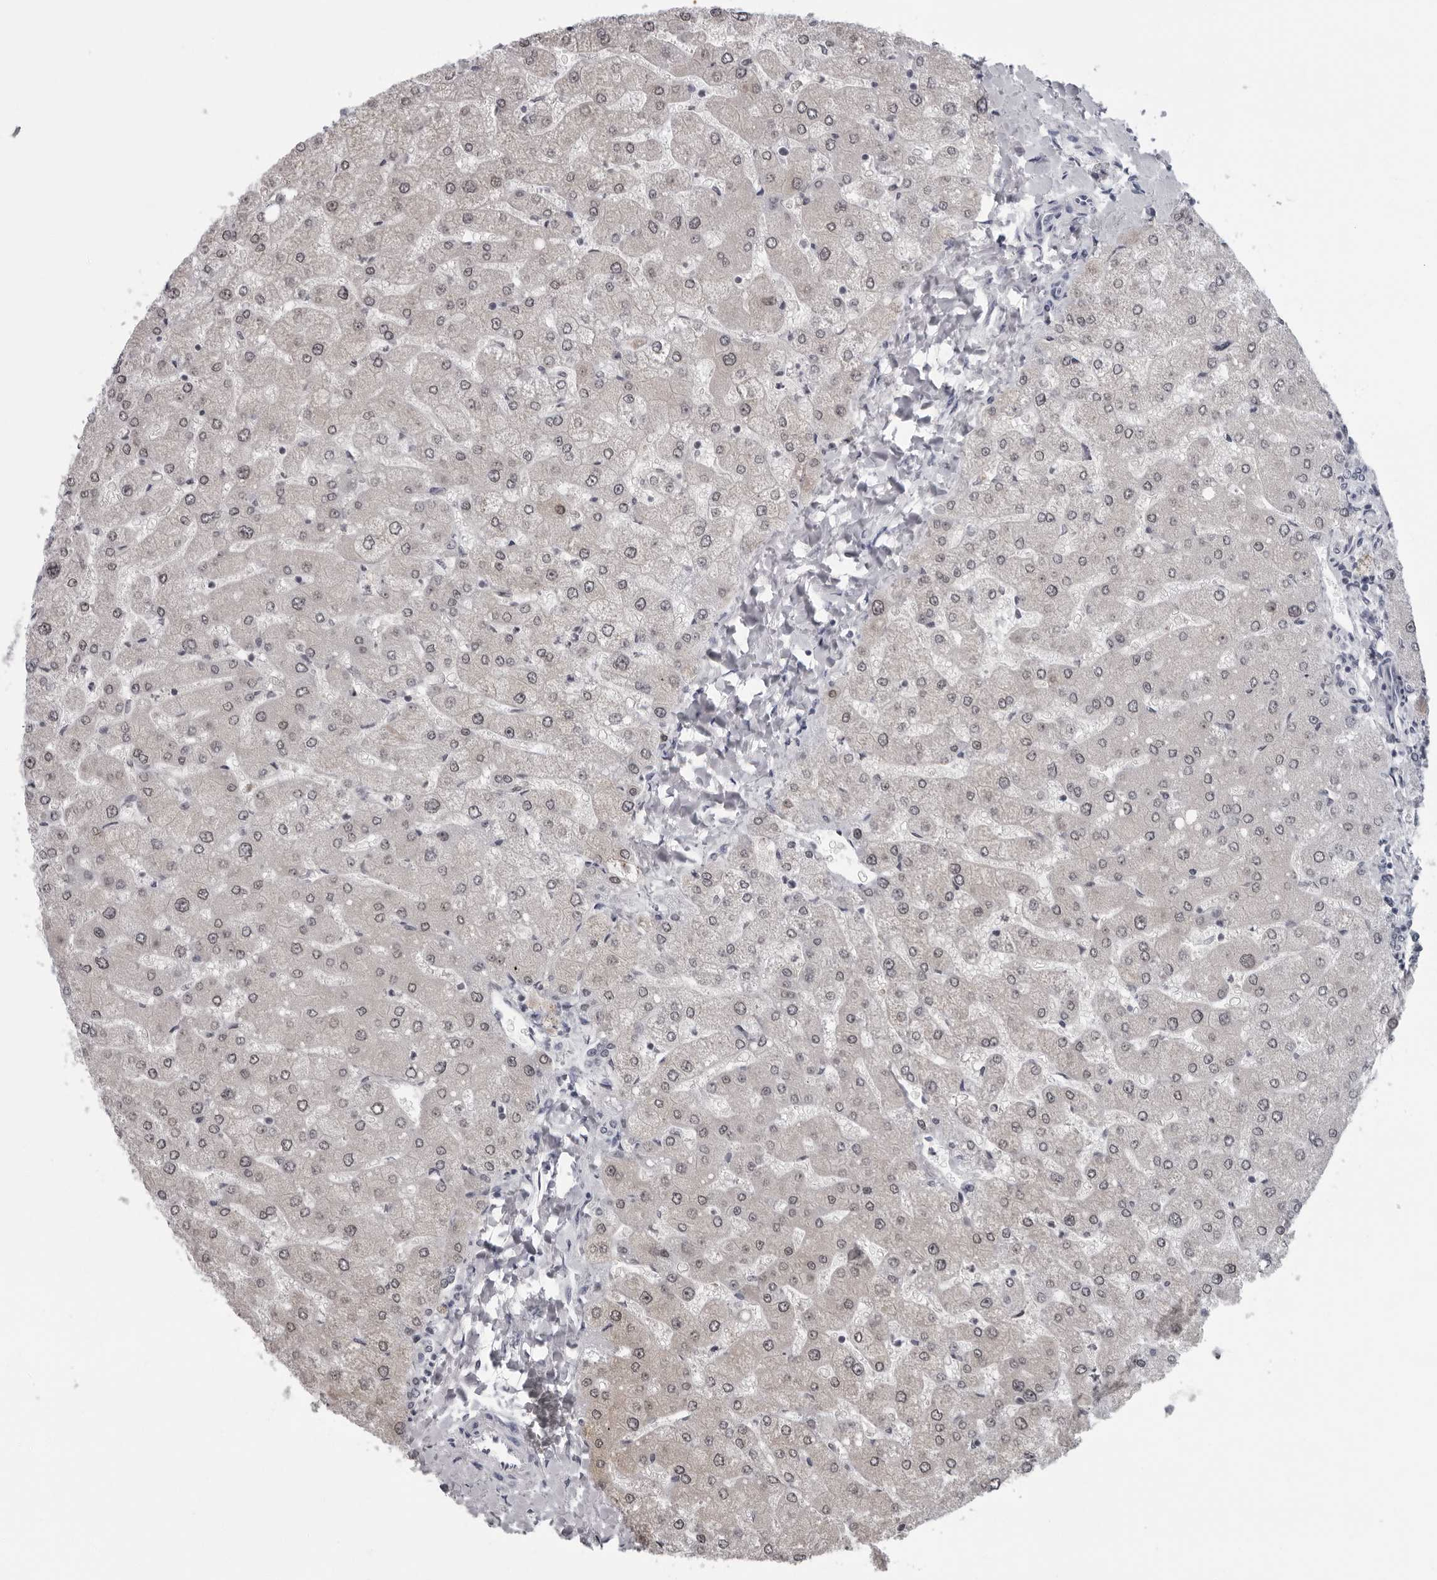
{"staining": {"intensity": "negative", "quantity": "none", "location": "none"}, "tissue": "liver", "cell_type": "Cholangiocytes", "image_type": "normal", "snomed": [{"axis": "morphology", "description": "Normal tissue, NOS"}, {"axis": "topography", "description": "Liver"}], "caption": "Cholangiocytes show no significant protein staining in benign liver. Nuclei are stained in blue.", "gene": "LZIC", "patient": {"sex": "male", "age": 55}}